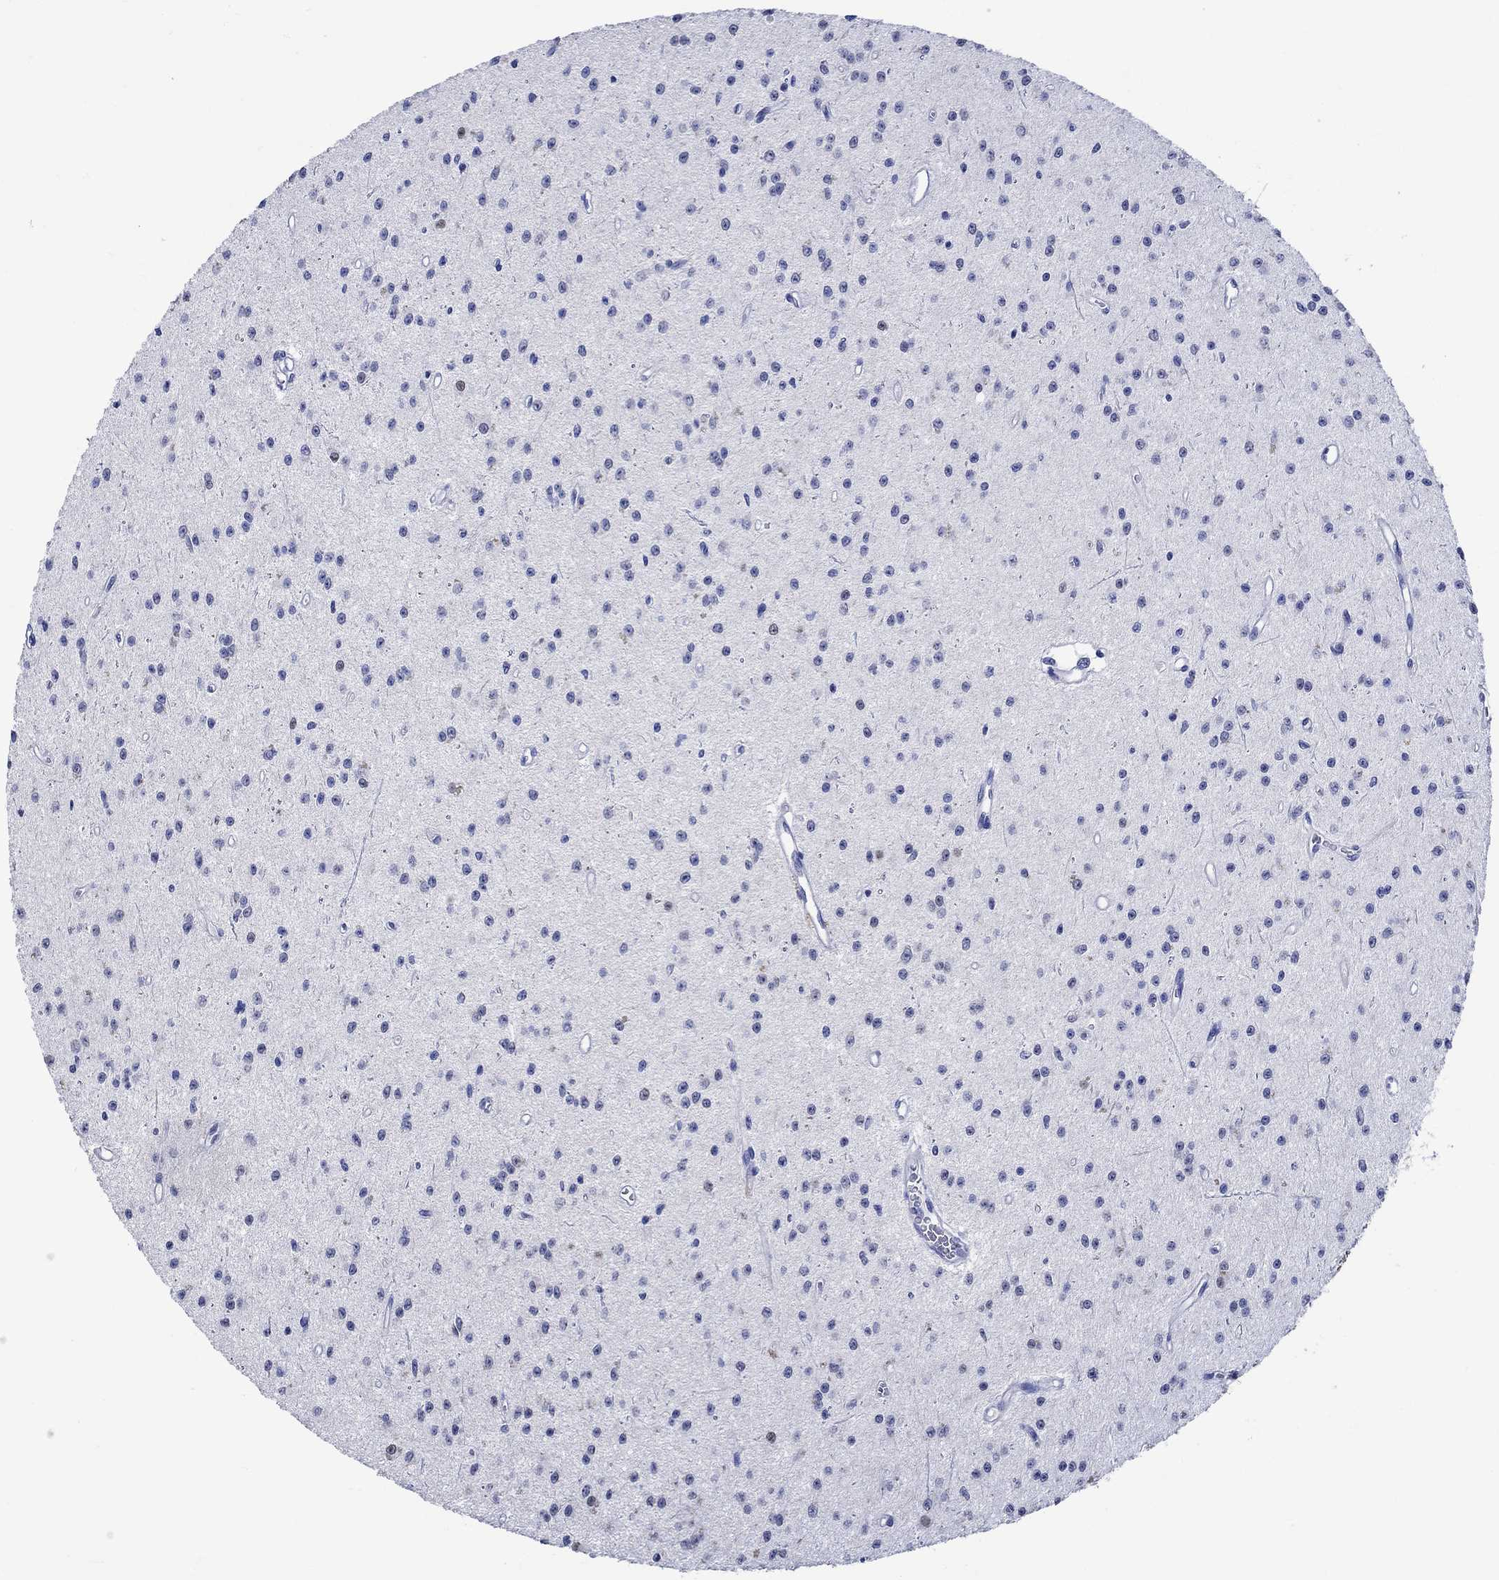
{"staining": {"intensity": "negative", "quantity": "none", "location": "none"}, "tissue": "glioma", "cell_type": "Tumor cells", "image_type": "cancer", "snomed": [{"axis": "morphology", "description": "Glioma, malignant, Low grade"}, {"axis": "topography", "description": "Brain"}], "caption": "Immunohistochemistry histopathology image of neoplastic tissue: human malignant low-grade glioma stained with DAB demonstrates no significant protein expression in tumor cells. (DAB IHC with hematoxylin counter stain).", "gene": "KLHL35", "patient": {"sex": "female", "age": 45}}